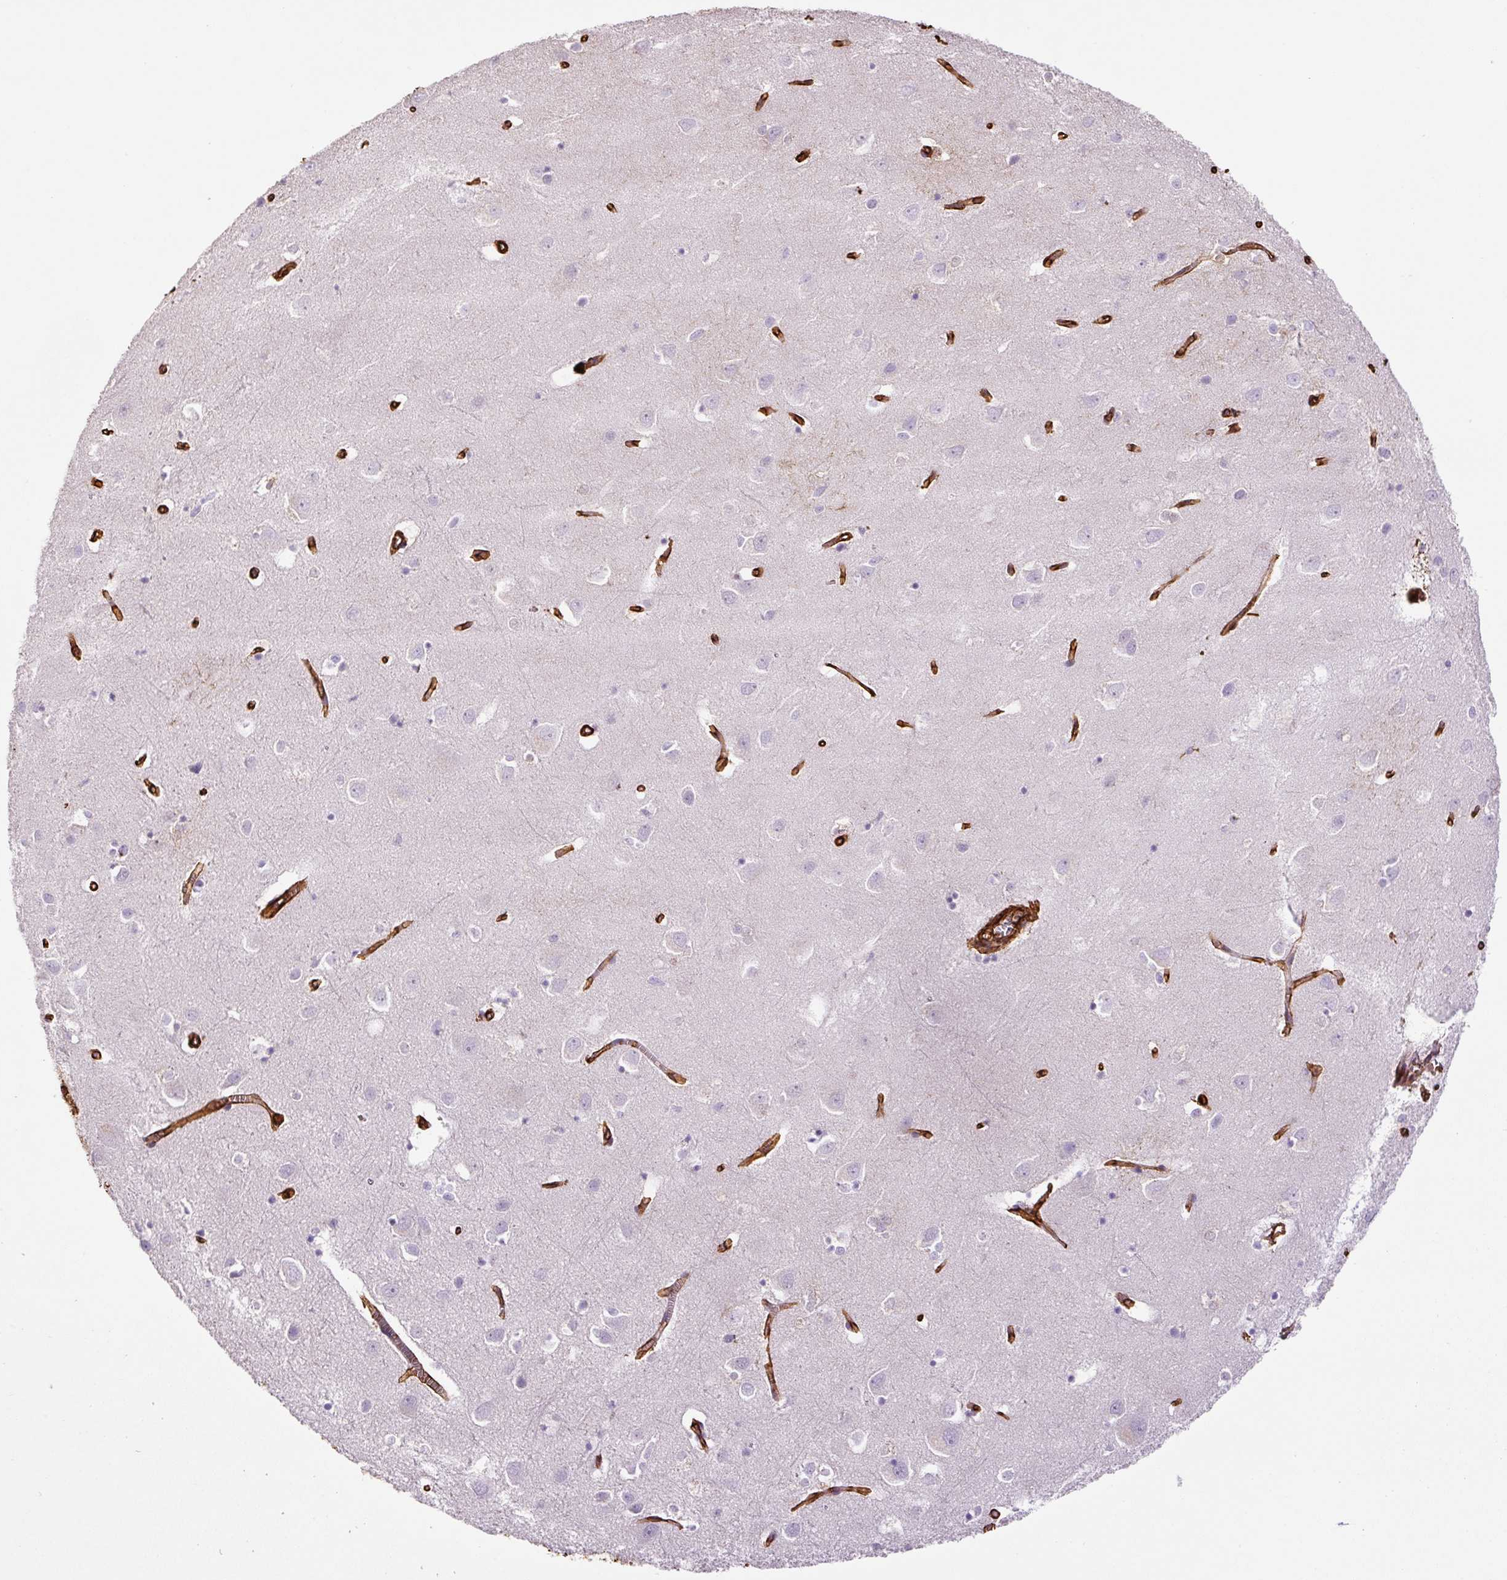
{"staining": {"intensity": "strong", "quantity": ">75%", "location": "cytoplasmic/membranous"}, "tissue": "cerebral cortex", "cell_type": "Endothelial cells", "image_type": "normal", "snomed": [{"axis": "morphology", "description": "Normal tissue, NOS"}, {"axis": "topography", "description": "Cerebral cortex"}], "caption": "Protein staining of normal cerebral cortex displays strong cytoplasmic/membranous staining in about >75% of endothelial cells.", "gene": "VIM", "patient": {"sex": "male", "age": 70}}